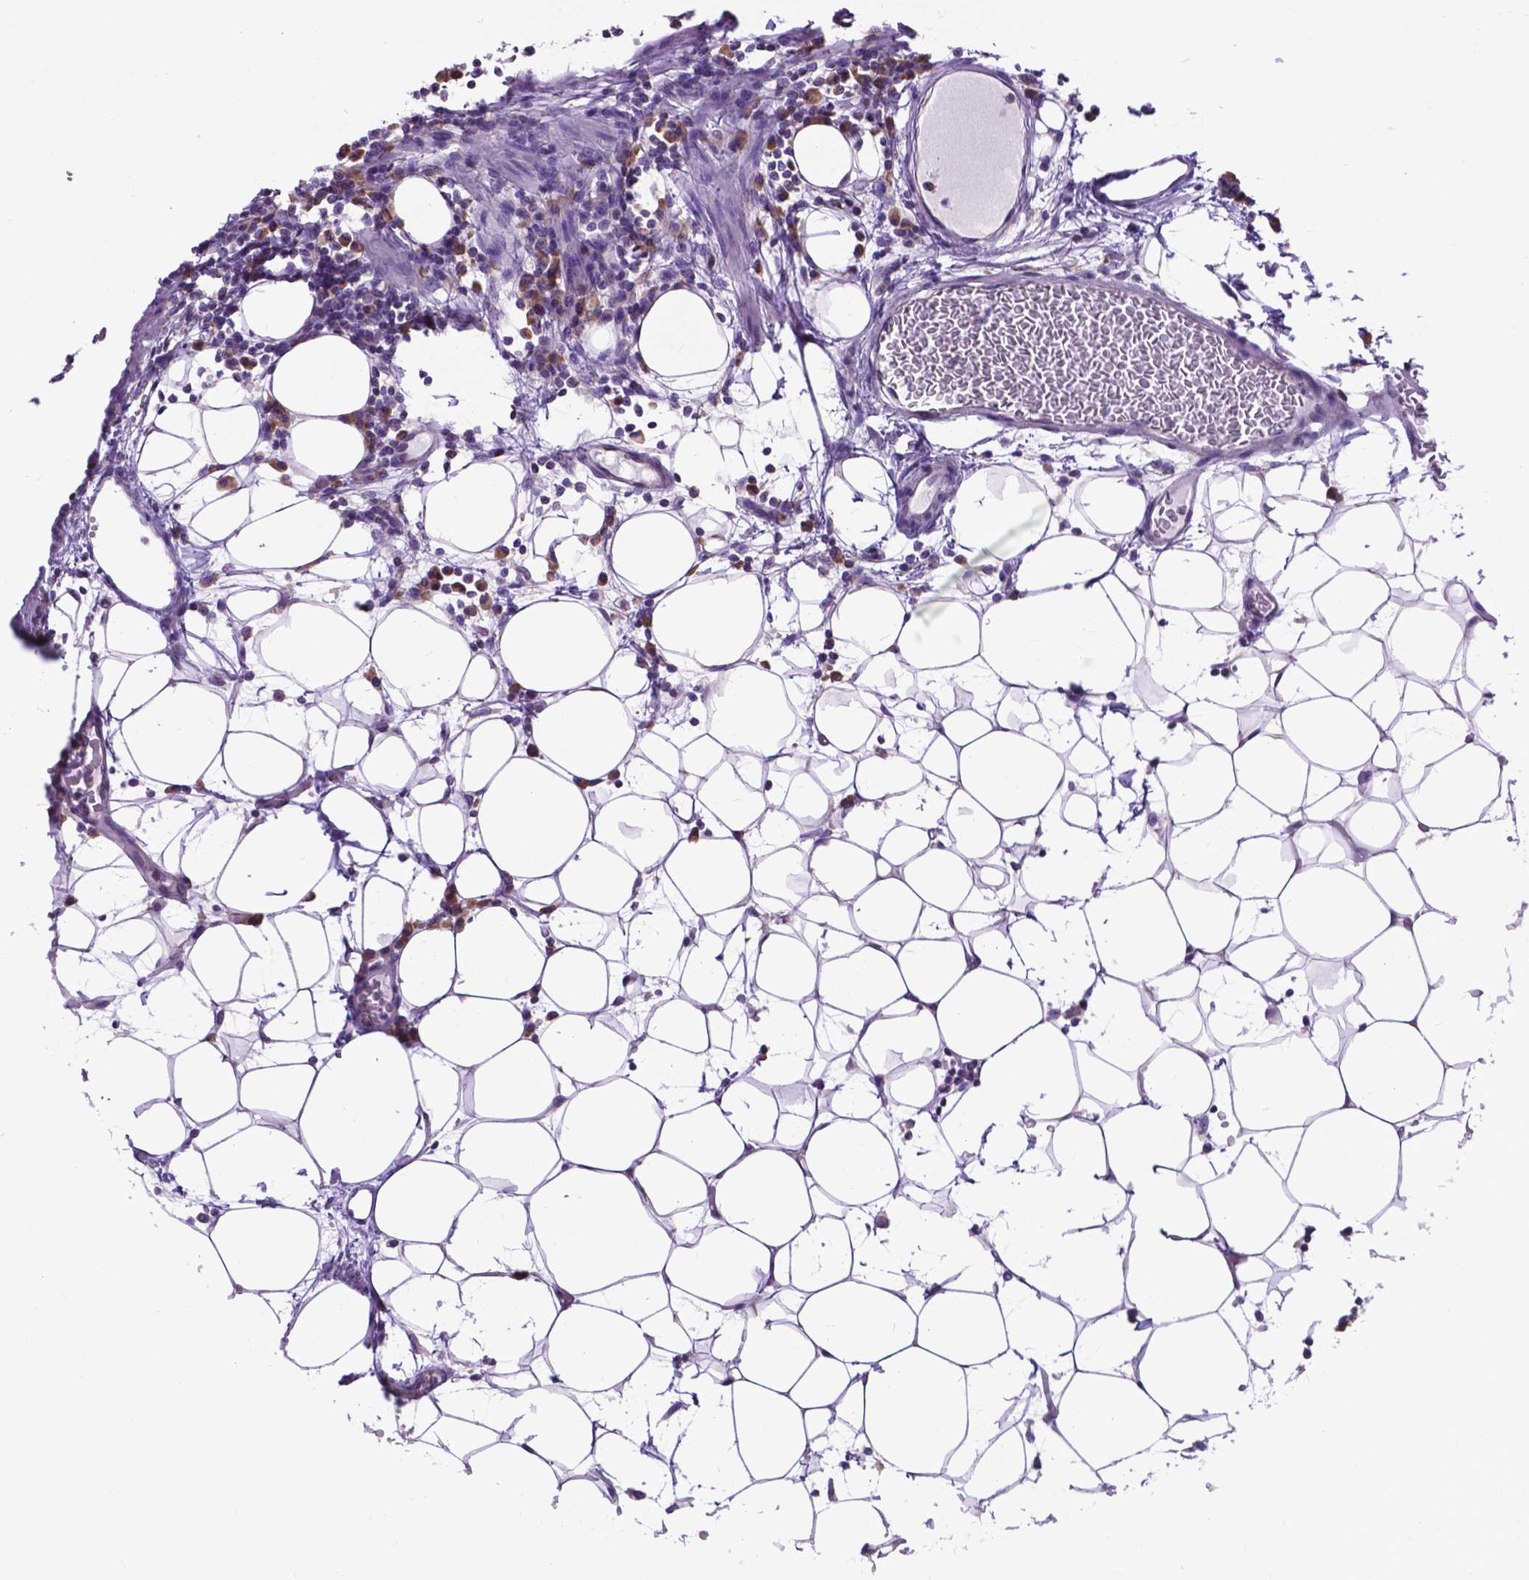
{"staining": {"intensity": "weak", "quantity": ">75%", "location": "cytoplasmic/membranous"}, "tissue": "lymph node", "cell_type": "Germinal center cells", "image_type": "normal", "snomed": [{"axis": "morphology", "description": "Normal tissue, NOS"}, {"axis": "topography", "description": "Lymph node"}], "caption": "This photomicrograph reveals benign lymph node stained with immunohistochemistry to label a protein in brown. The cytoplasmic/membranous of germinal center cells show weak positivity for the protein. Nuclei are counter-stained blue.", "gene": "RPL6", "patient": {"sex": "female", "age": 72}}